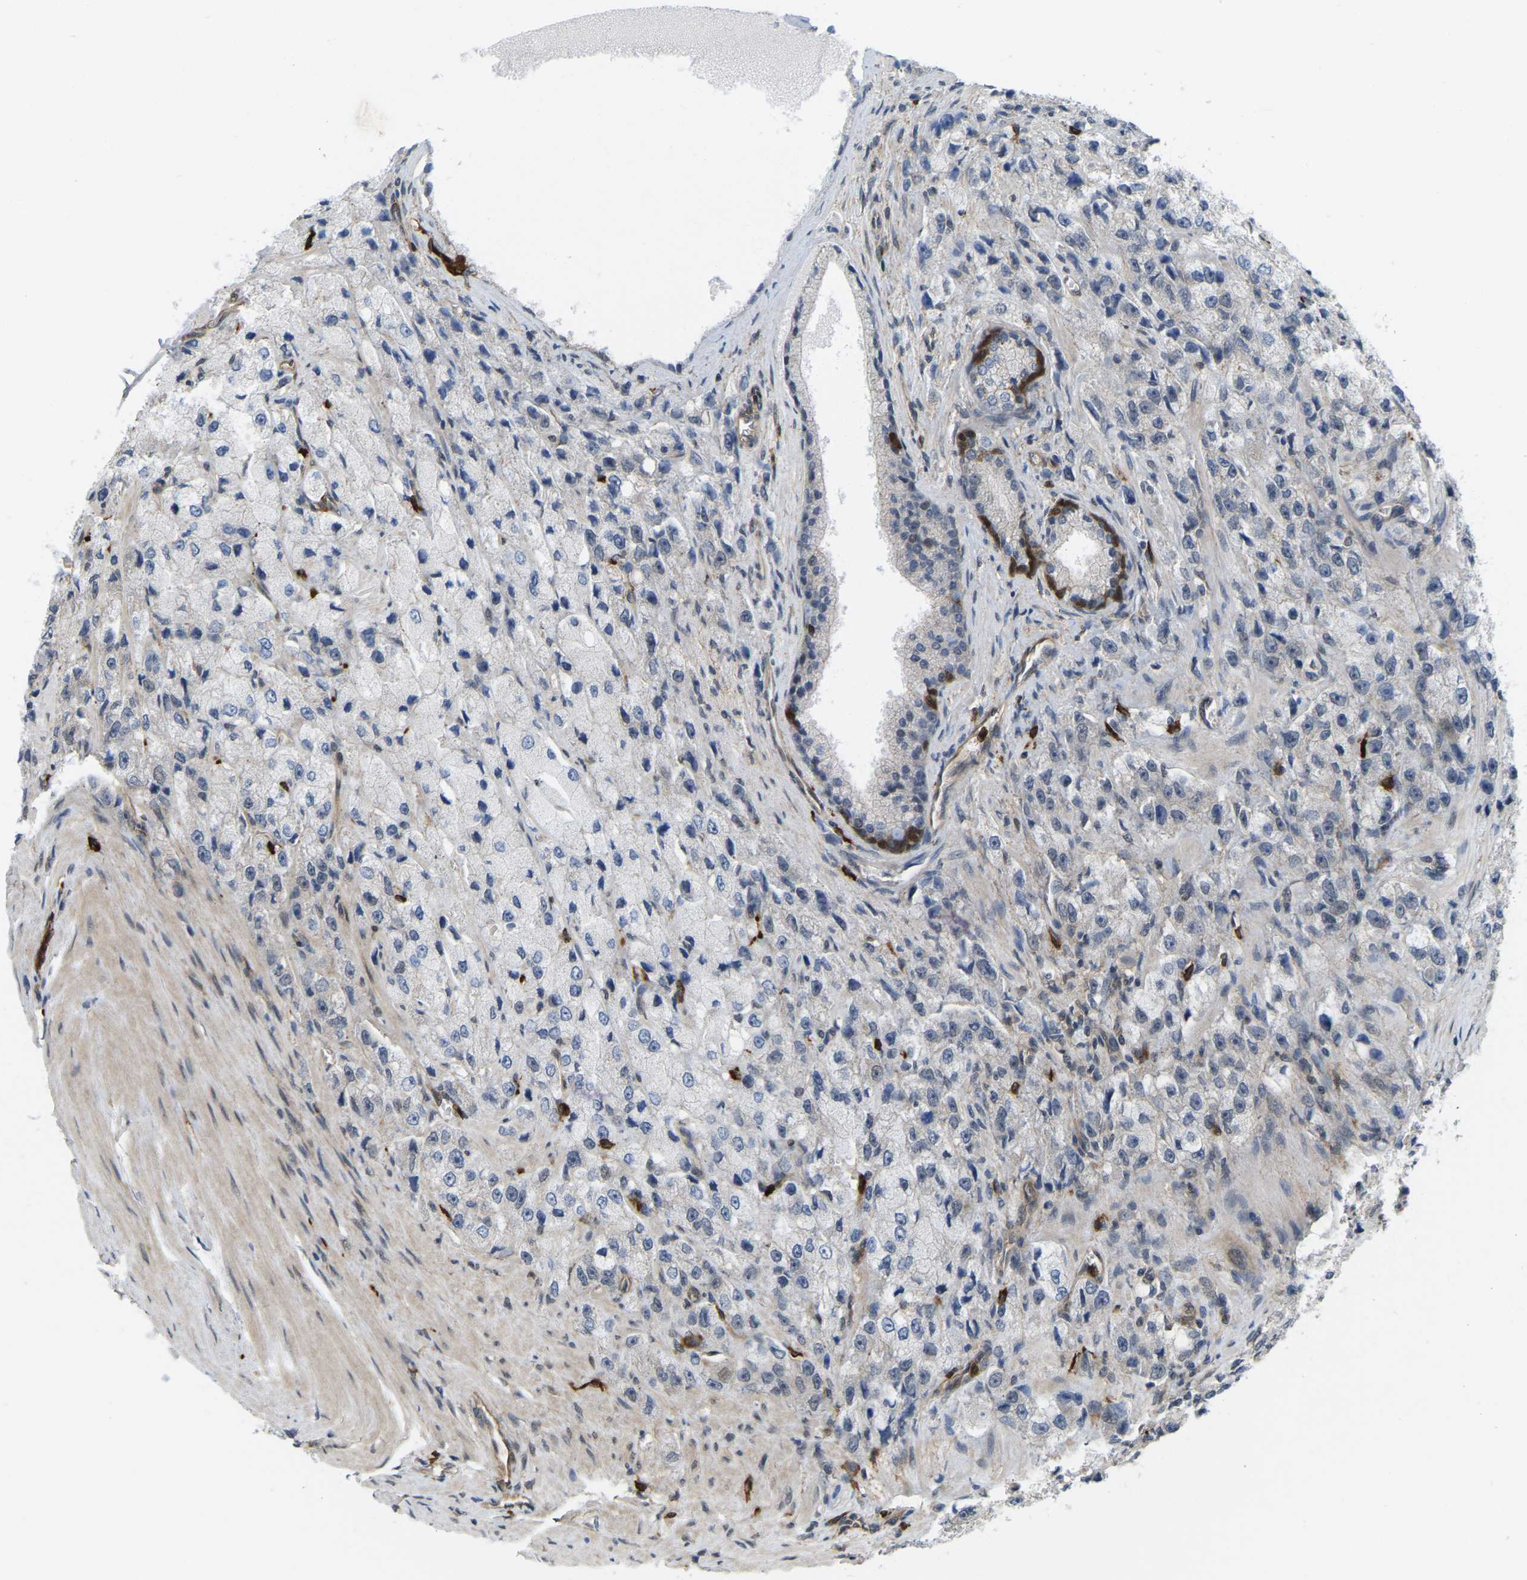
{"staining": {"intensity": "negative", "quantity": "none", "location": "none"}, "tissue": "prostate cancer", "cell_type": "Tumor cells", "image_type": "cancer", "snomed": [{"axis": "morphology", "description": "Adenocarcinoma, High grade"}, {"axis": "topography", "description": "Prostate"}], "caption": "Immunohistochemistry micrograph of prostate cancer (high-grade adenocarcinoma) stained for a protein (brown), which reveals no positivity in tumor cells.", "gene": "SERPINB5", "patient": {"sex": "male", "age": 58}}